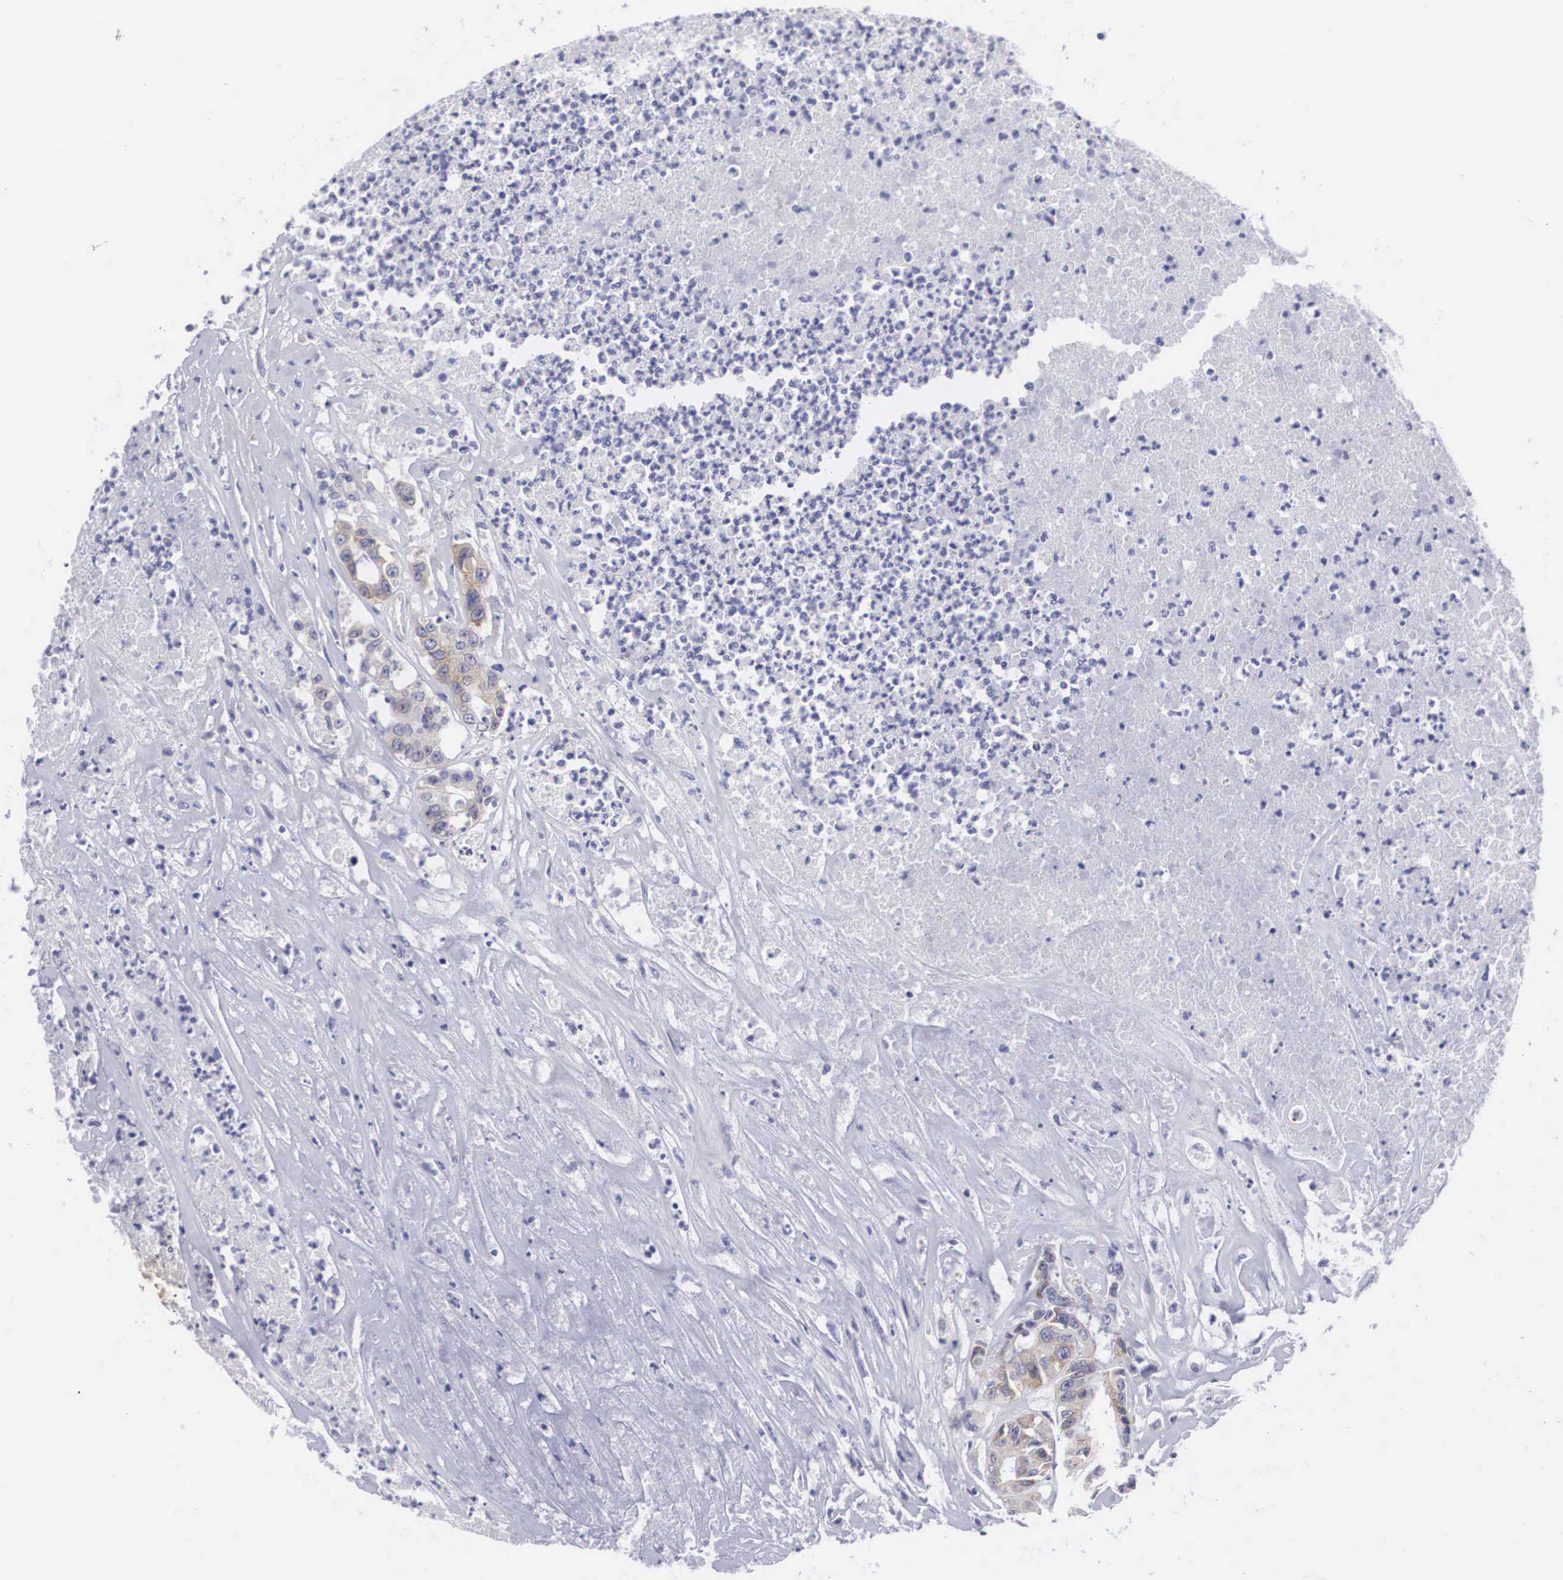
{"staining": {"intensity": "moderate", "quantity": ">75%", "location": "cytoplasmic/membranous"}, "tissue": "colorectal cancer", "cell_type": "Tumor cells", "image_type": "cancer", "snomed": [{"axis": "morphology", "description": "Adenocarcinoma, NOS"}, {"axis": "topography", "description": "Colon"}], "caption": "Colorectal adenocarcinoma stained with DAB IHC reveals medium levels of moderate cytoplasmic/membranous staining in approximately >75% of tumor cells.", "gene": "ARMCX3", "patient": {"sex": "female", "age": 70}}